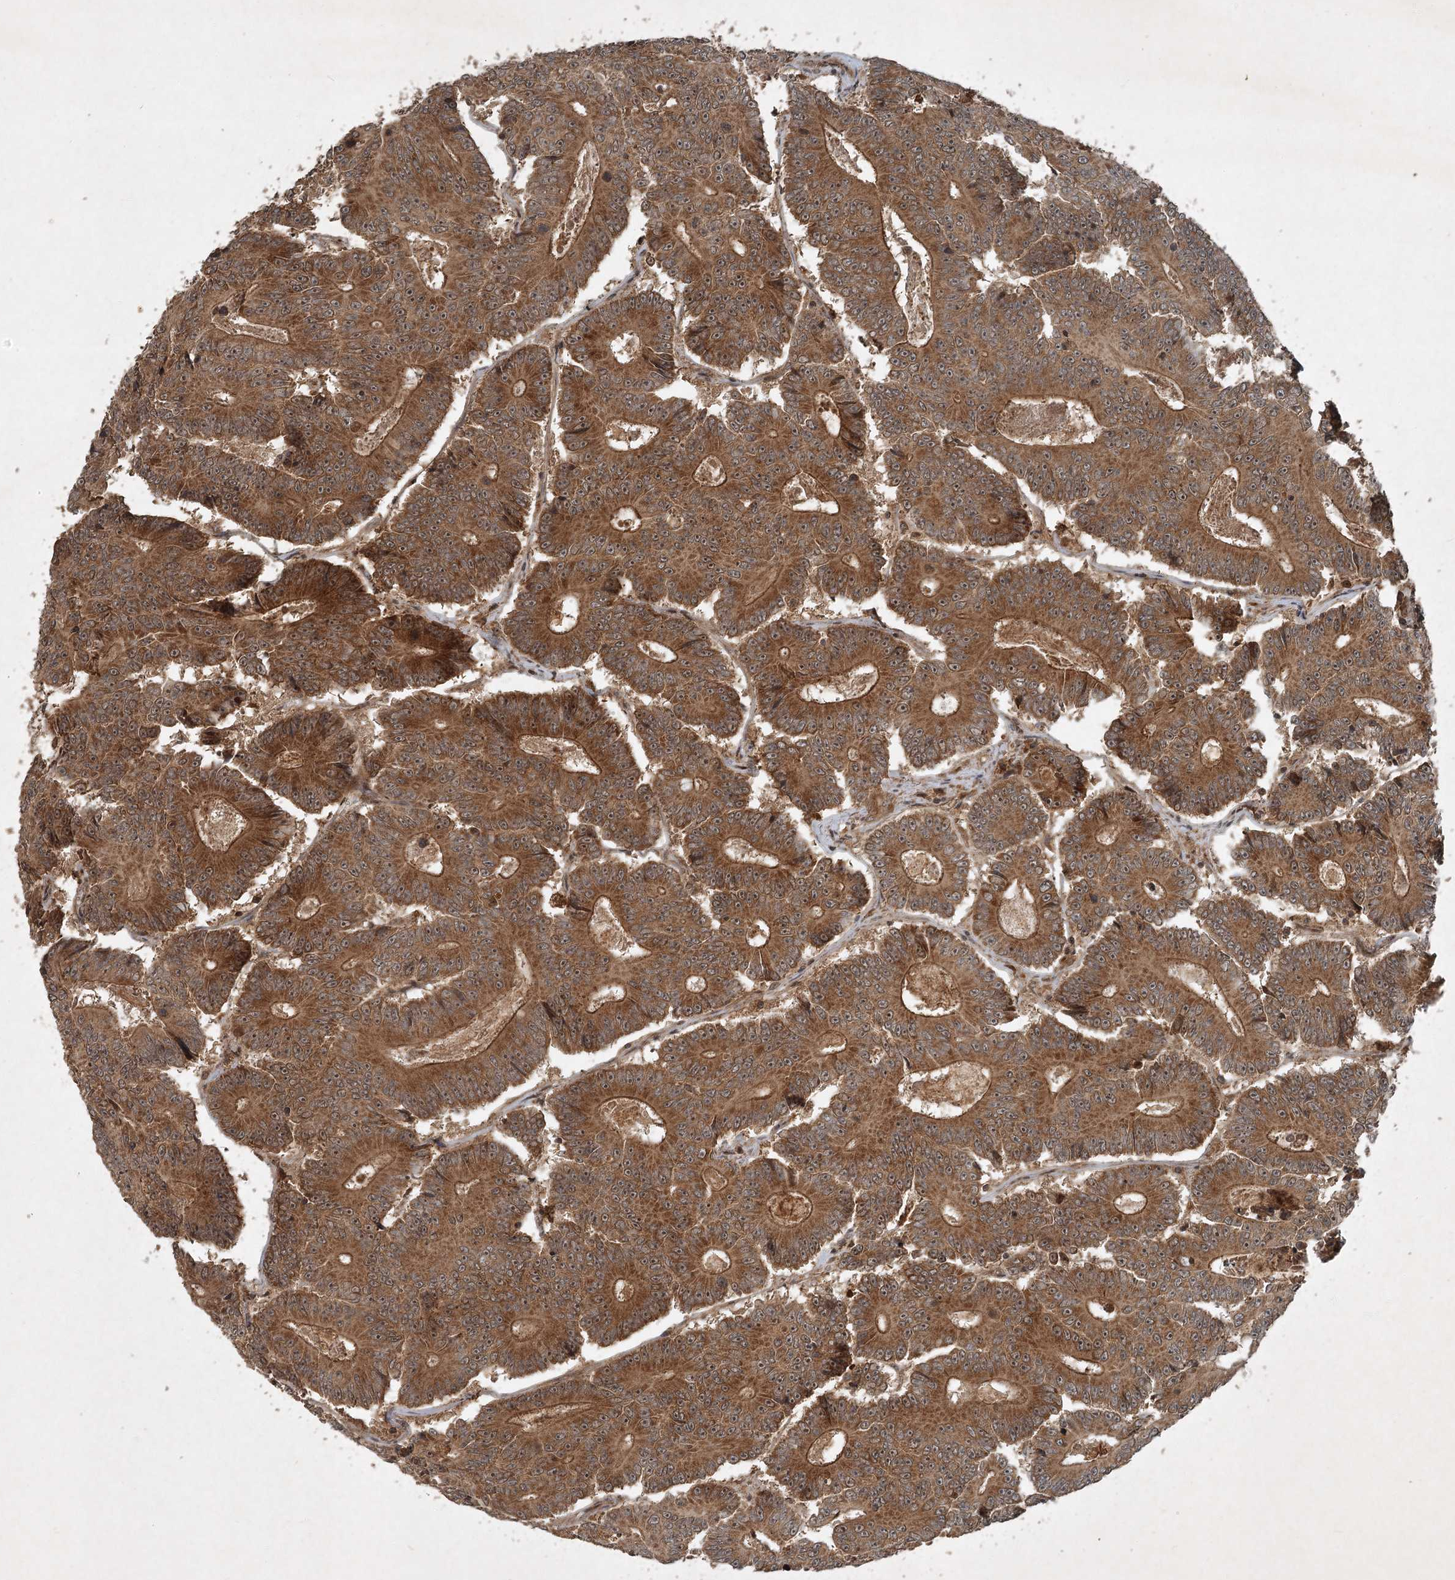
{"staining": {"intensity": "moderate", "quantity": ">75%", "location": "cytoplasmic/membranous"}, "tissue": "colorectal cancer", "cell_type": "Tumor cells", "image_type": "cancer", "snomed": [{"axis": "morphology", "description": "Adenocarcinoma, NOS"}, {"axis": "topography", "description": "Colon"}], "caption": "A histopathology image of colorectal adenocarcinoma stained for a protein displays moderate cytoplasmic/membranous brown staining in tumor cells.", "gene": "UNC93A", "patient": {"sex": "male", "age": 83}}